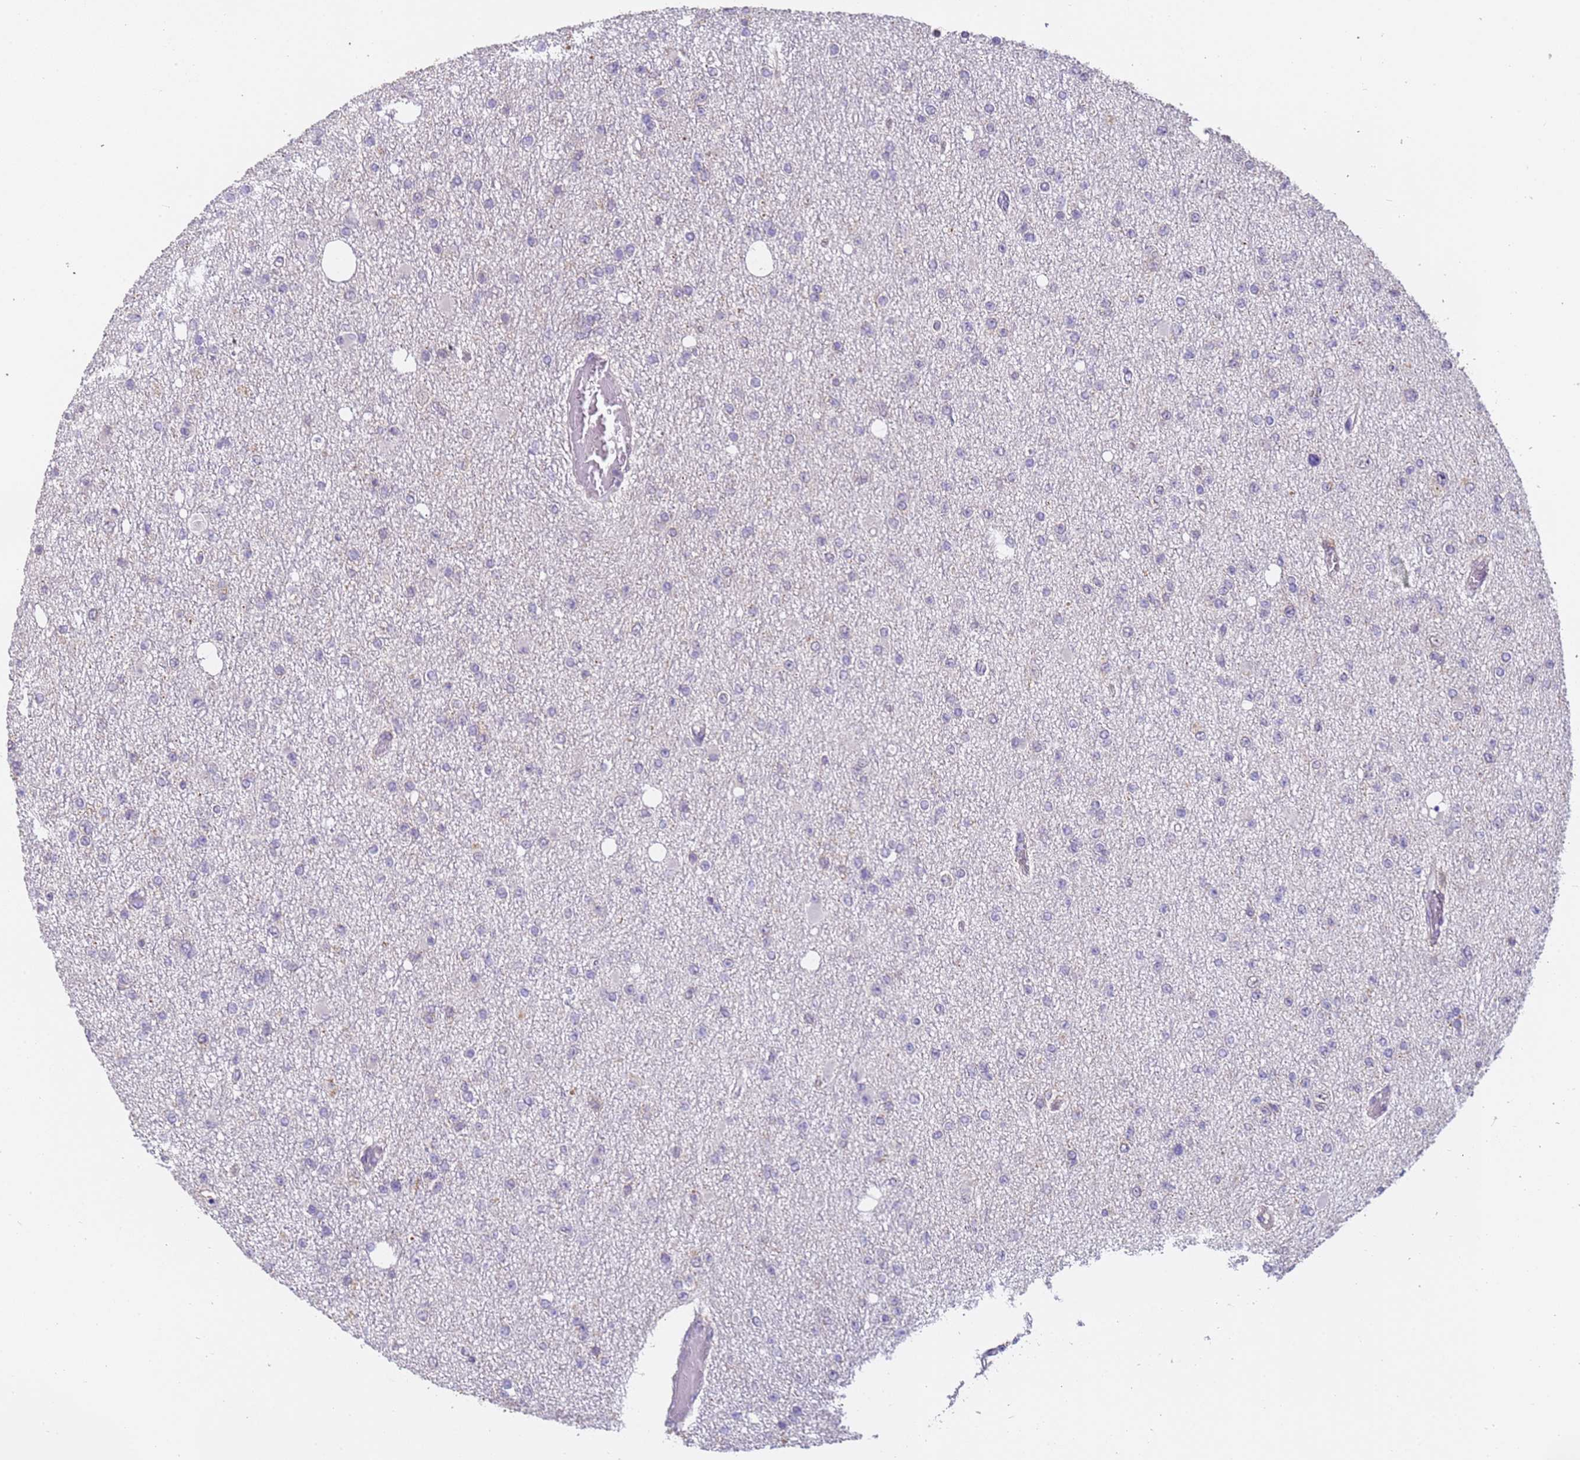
{"staining": {"intensity": "negative", "quantity": "none", "location": "none"}, "tissue": "glioma", "cell_type": "Tumor cells", "image_type": "cancer", "snomed": [{"axis": "morphology", "description": "Glioma, malignant, Low grade"}, {"axis": "topography", "description": "Brain"}], "caption": "An IHC micrograph of malignant glioma (low-grade) is shown. There is no staining in tumor cells of malignant glioma (low-grade).", "gene": "VWA3A", "patient": {"sex": "female", "age": 22}}